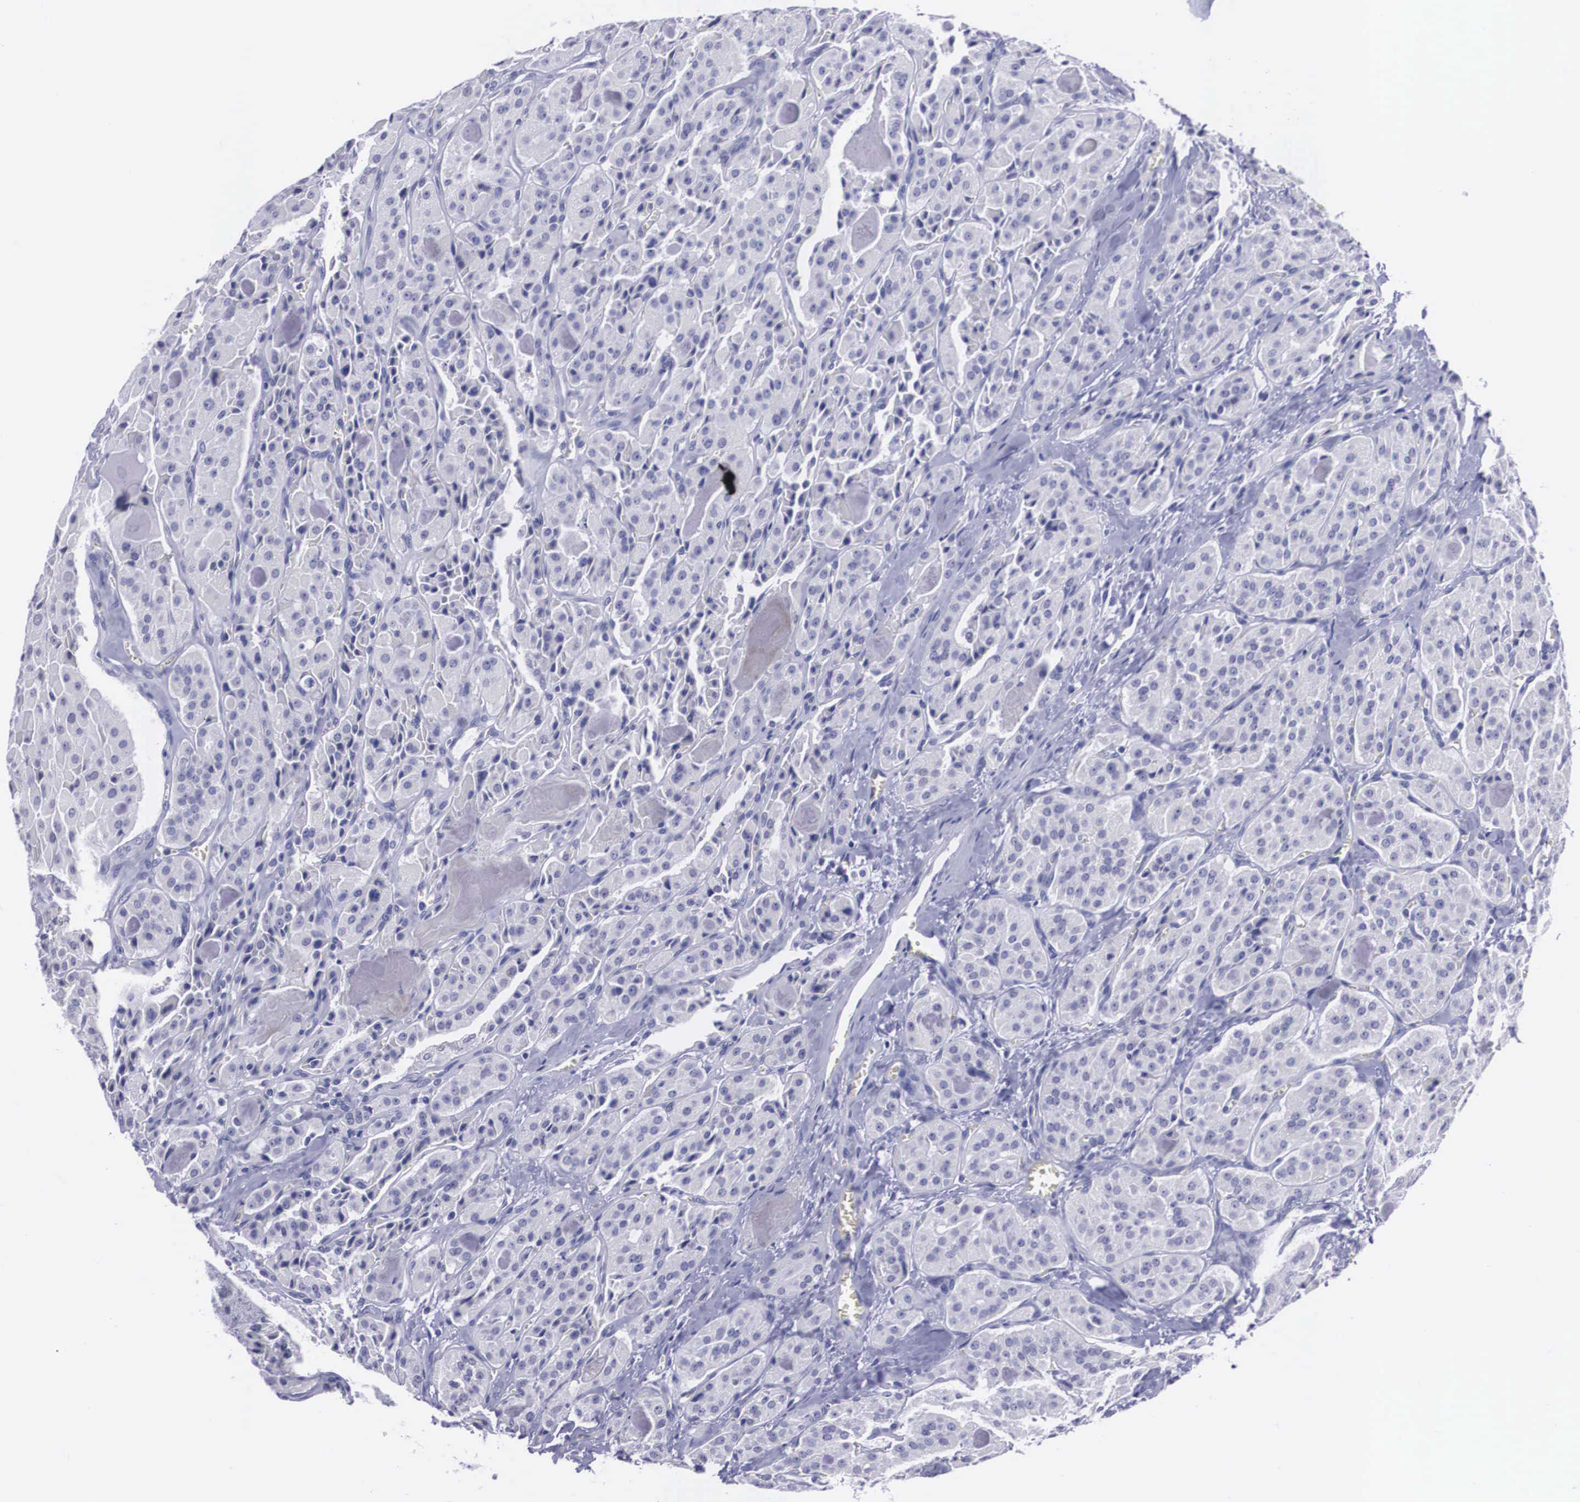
{"staining": {"intensity": "negative", "quantity": "none", "location": "none"}, "tissue": "thyroid cancer", "cell_type": "Tumor cells", "image_type": "cancer", "snomed": [{"axis": "morphology", "description": "Carcinoma, NOS"}, {"axis": "topography", "description": "Thyroid gland"}], "caption": "Image shows no protein expression in tumor cells of thyroid cancer (carcinoma) tissue.", "gene": "C22orf31", "patient": {"sex": "male", "age": 76}}